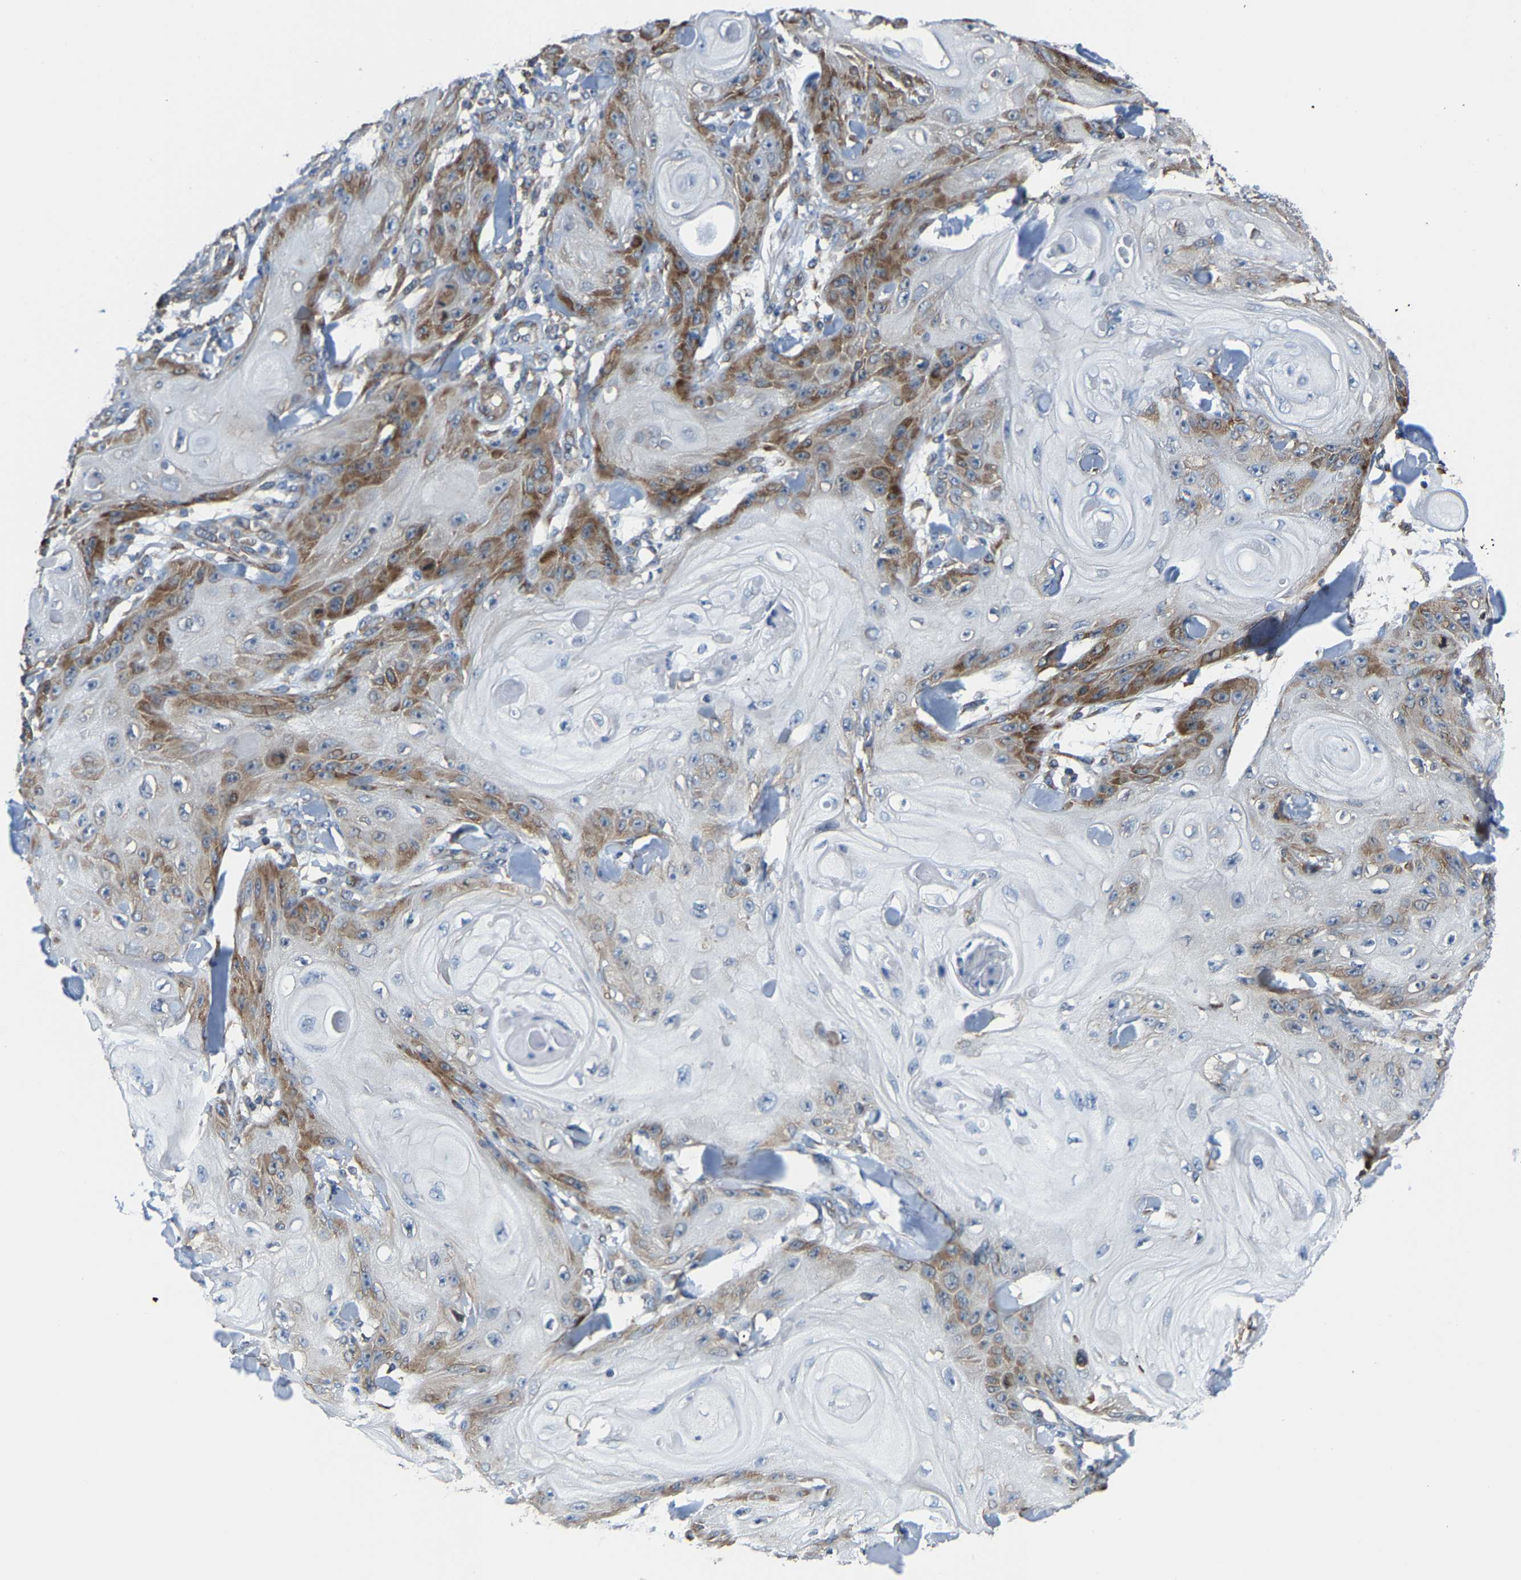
{"staining": {"intensity": "moderate", "quantity": "25%-75%", "location": "cytoplasmic/membranous"}, "tissue": "skin cancer", "cell_type": "Tumor cells", "image_type": "cancer", "snomed": [{"axis": "morphology", "description": "Squamous cell carcinoma, NOS"}, {"axis": "topography", "description": "Skin"}], "caption": "A brown stain shows moderate cytoplasmic/membranous positivity of a protein in skin squamous cell carcinoma tumor cells.", "gene": "G3BP2", "patient": {"sex": "male", "age": 74}}